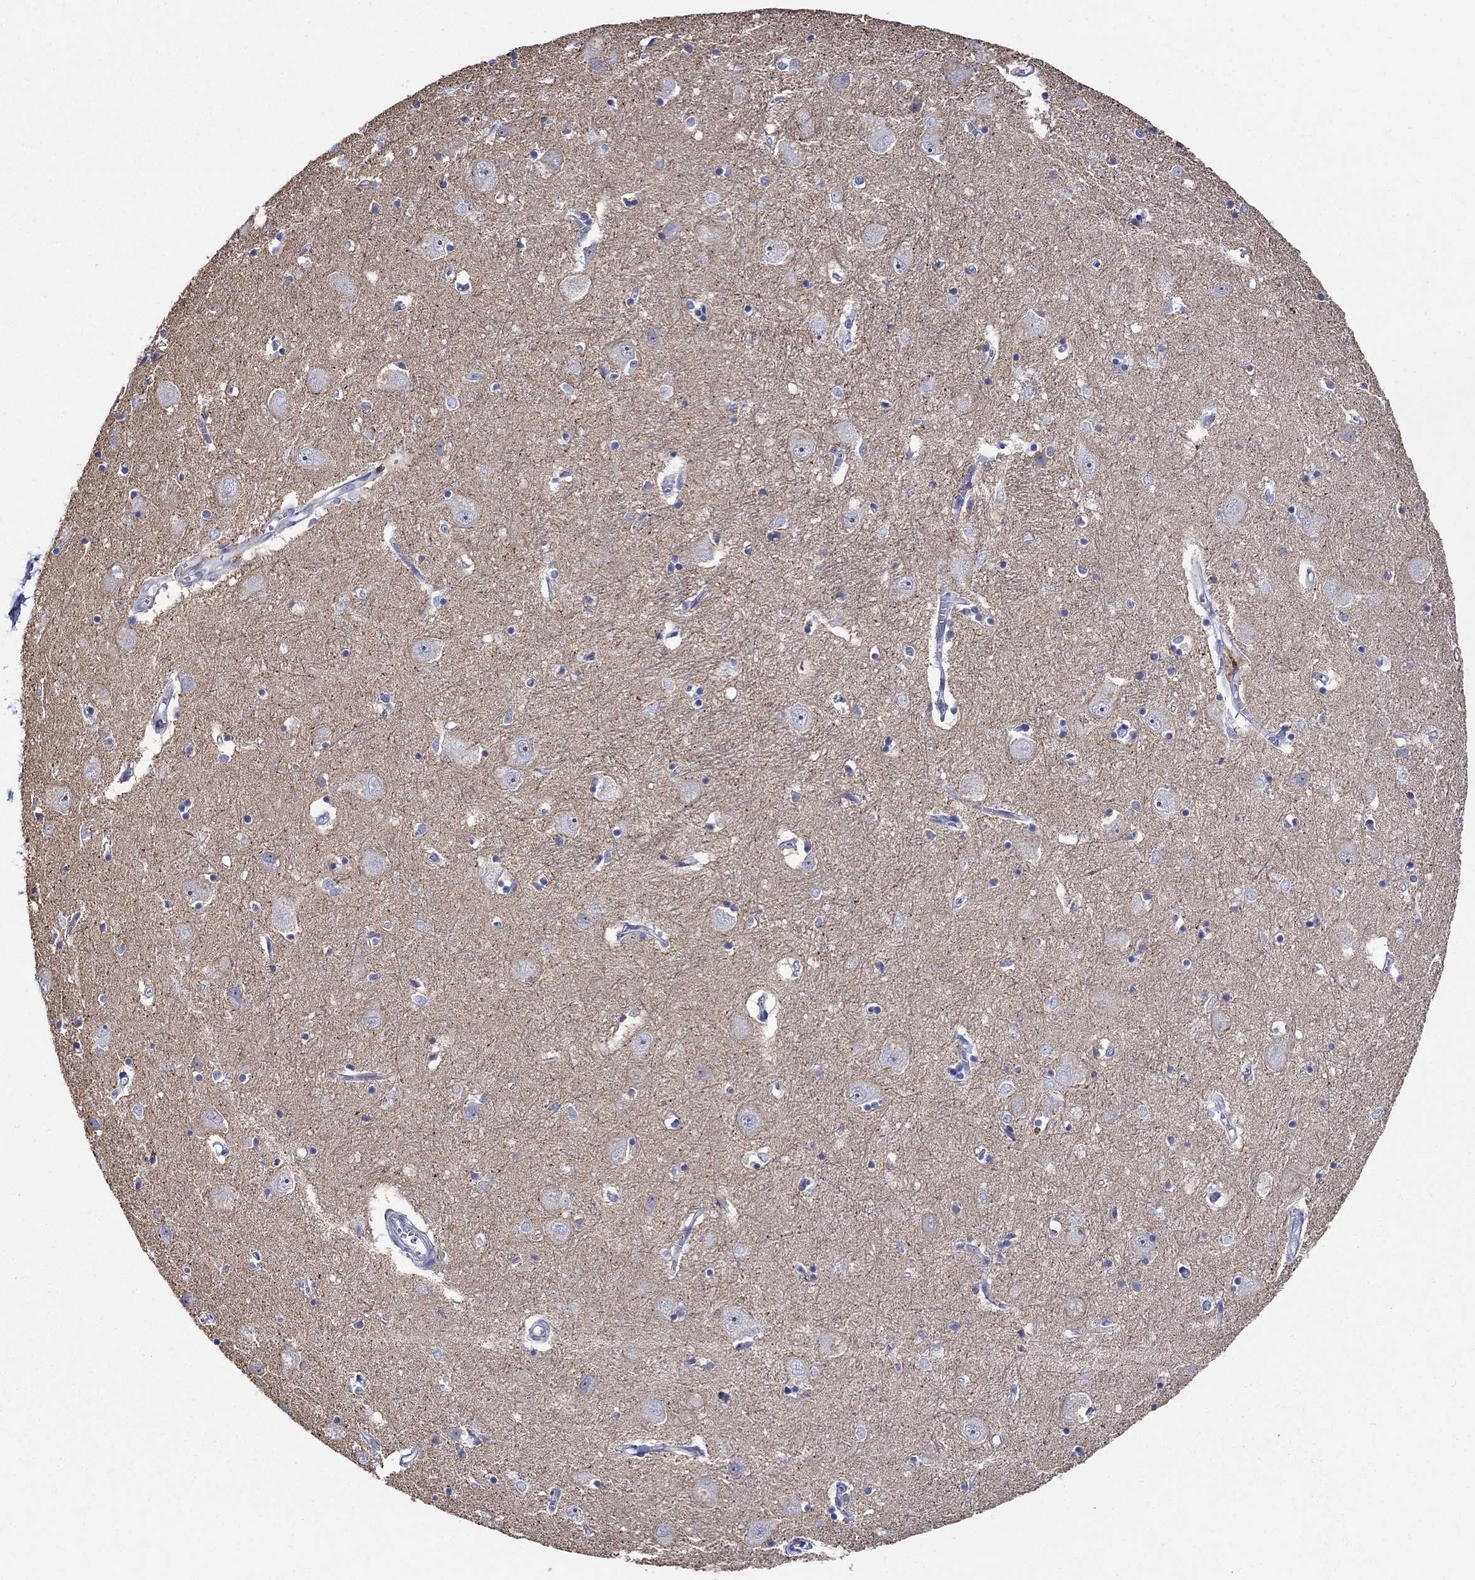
{"staining": {"intensity": "negative", "quantity": "none", "location": "none"}, "tissue": "caudate", "cell_type": "Glial cells", "image_type": "normal", "snomed": [{"axis": "morphology", "description": "Normal tissue, NOS"}, {"axis": "topography", "description": "Lateral ventricle wall"}], "caption": "The immunohistochemistry image has no significant positivity in glial cells of caudate. (Stains: DAB IHC with hematoxylin counter stain, Microscopy: brightfield microscopy at high magnification).", "gene": "SLC30A3", "patient": {"sex": "male", "age": 54}}